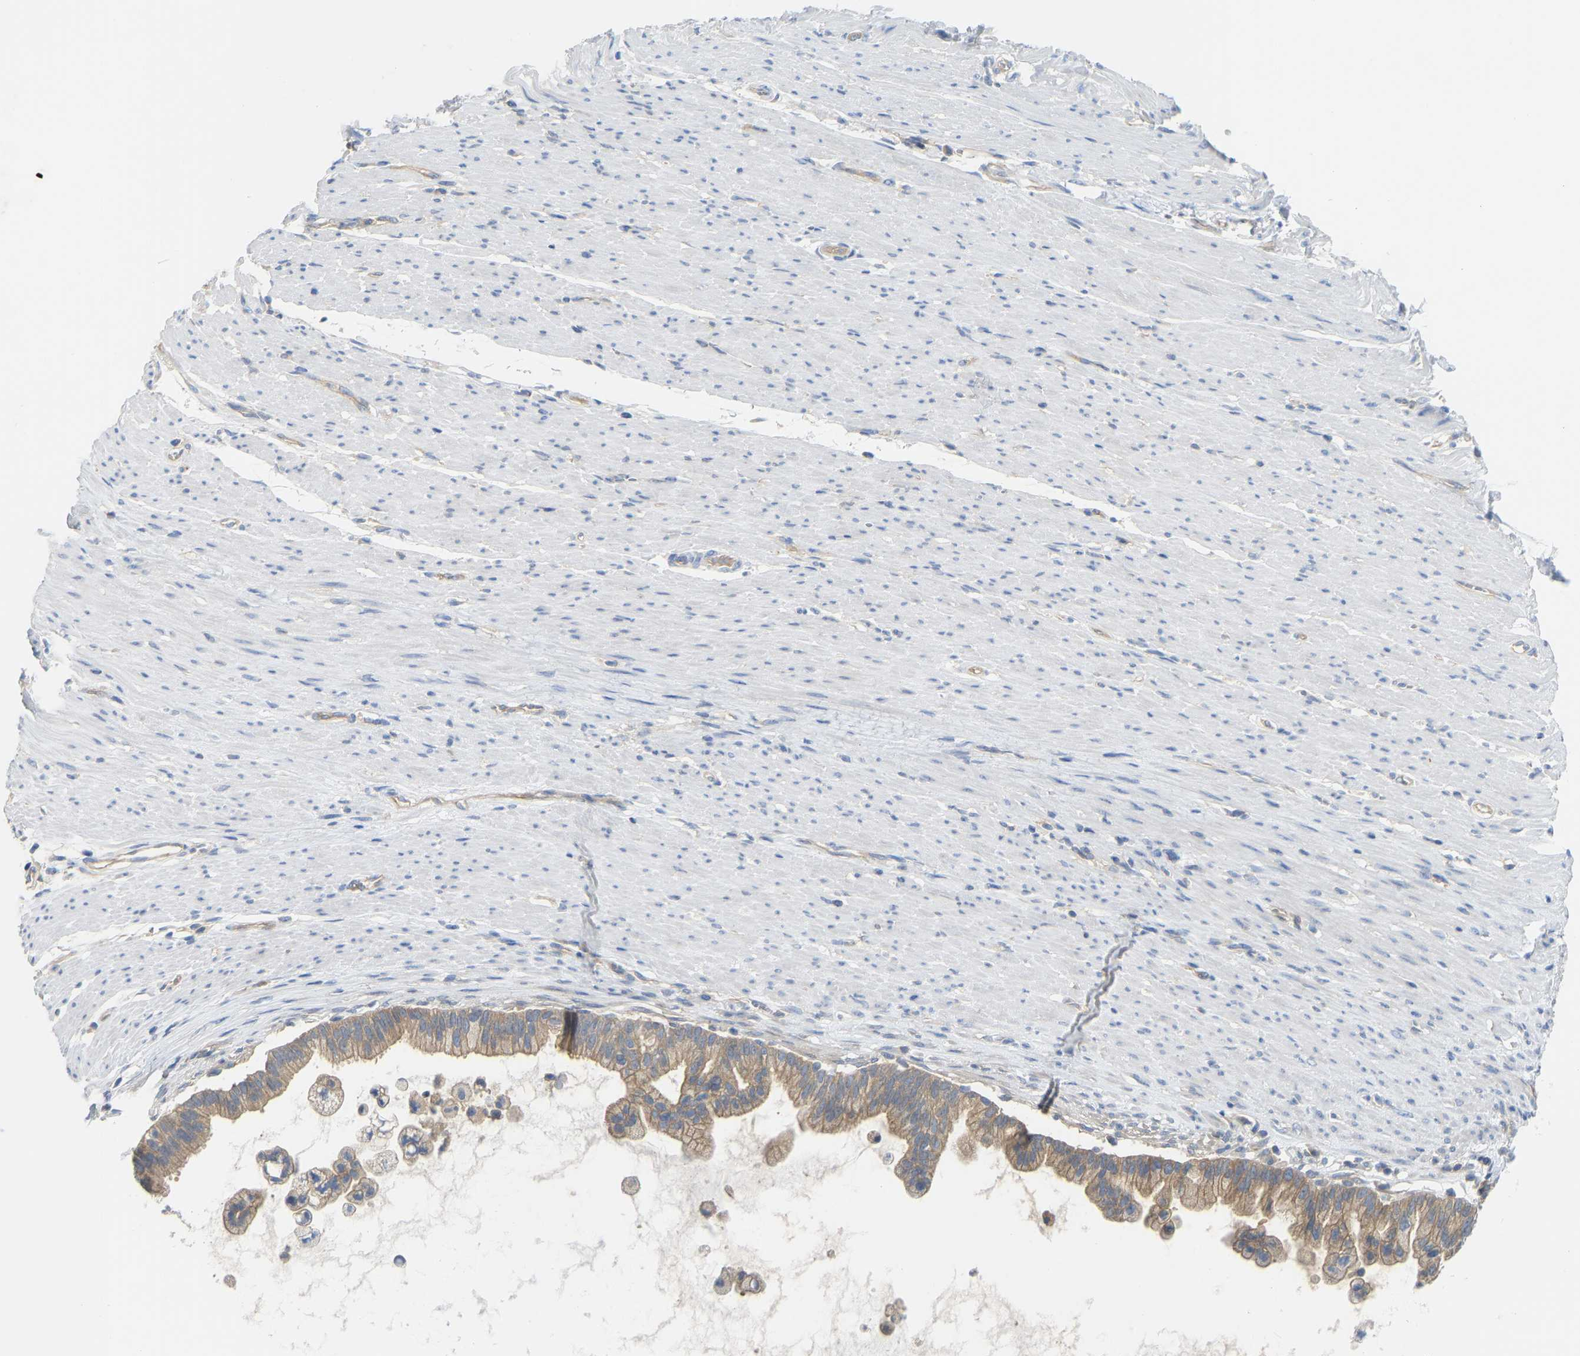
{"staining": {"intensity": "weak", "quantity": ">75%", "location": "cytoplasmic/membranous"}, "tissue": "pancreatic cancer", "cell_type": "Tumor cells", "image_type": "cancer", "snomed": [{"axis": "morphology", "description": "Adenocarcinoma, NOS"}, {"axis": "topography", "description": "Pancreas"}], "caption": "Pancreatic cancer (adenocarcinoma) stained for a protein reveals weak cytoplasmic/membranous positivity in tumor cells.", "gene": "PPP3CA", "patient": {"sex": "male", "age": 69}}